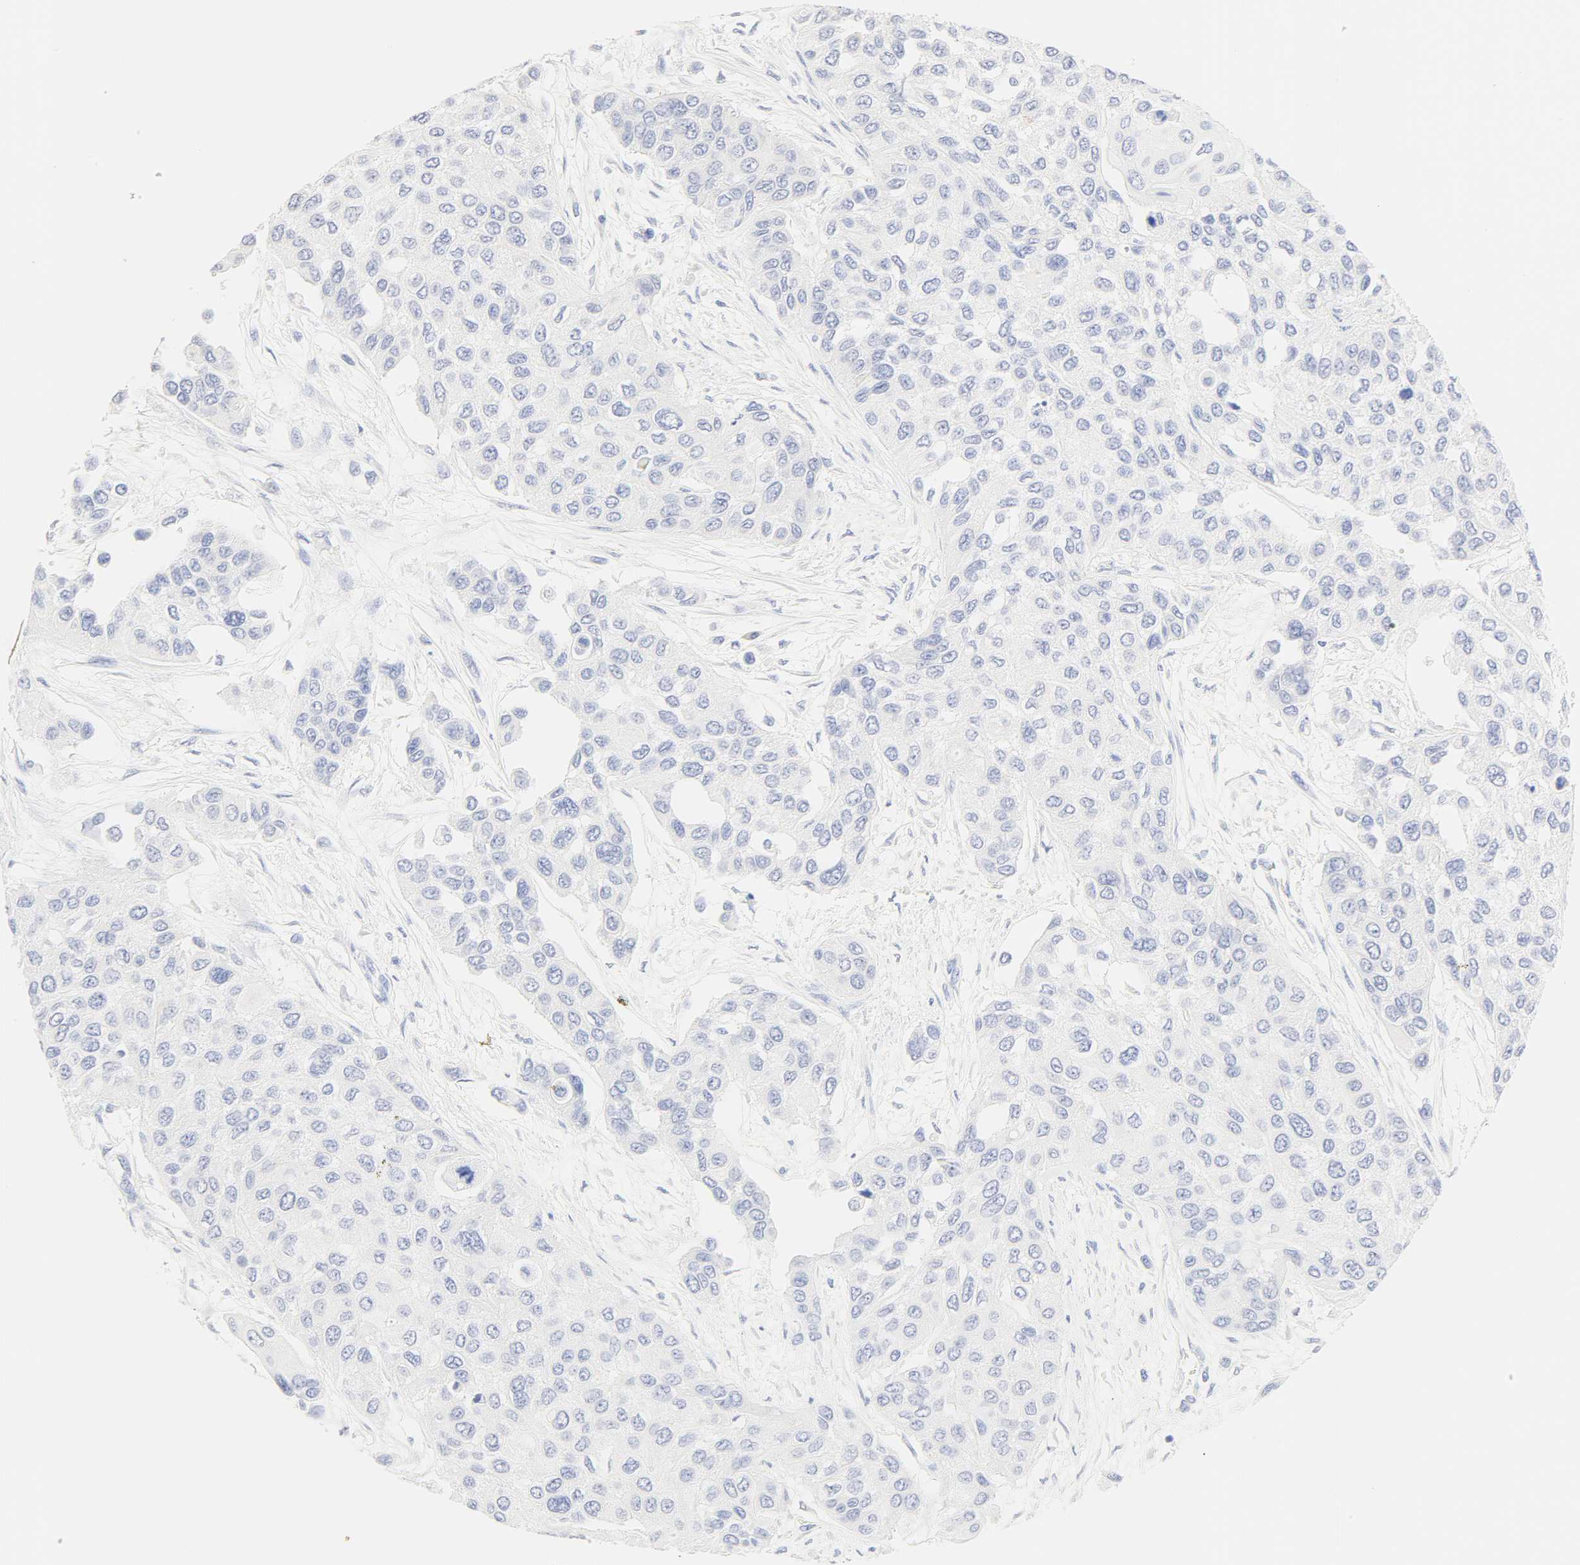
{"staining": {"intensity": "negative", "quantity": "none", "location": "none"}, "tissue": "urothelial cancer", "cell_type": "Tumor cells", "image_type": "cancer", "snomed": [{"axis": "morphology", "description": "Urothelial carcinoma, High grade"}, {"axis": "topography", "description": "Urinary bladder"}], "caption": "Protein analysis of urothelial carcinoma (high-grade) exhibits no significant staining in tumor cells.", "gene": "SLCO1B3", "patient": {"sex": "female", "age": 56}}